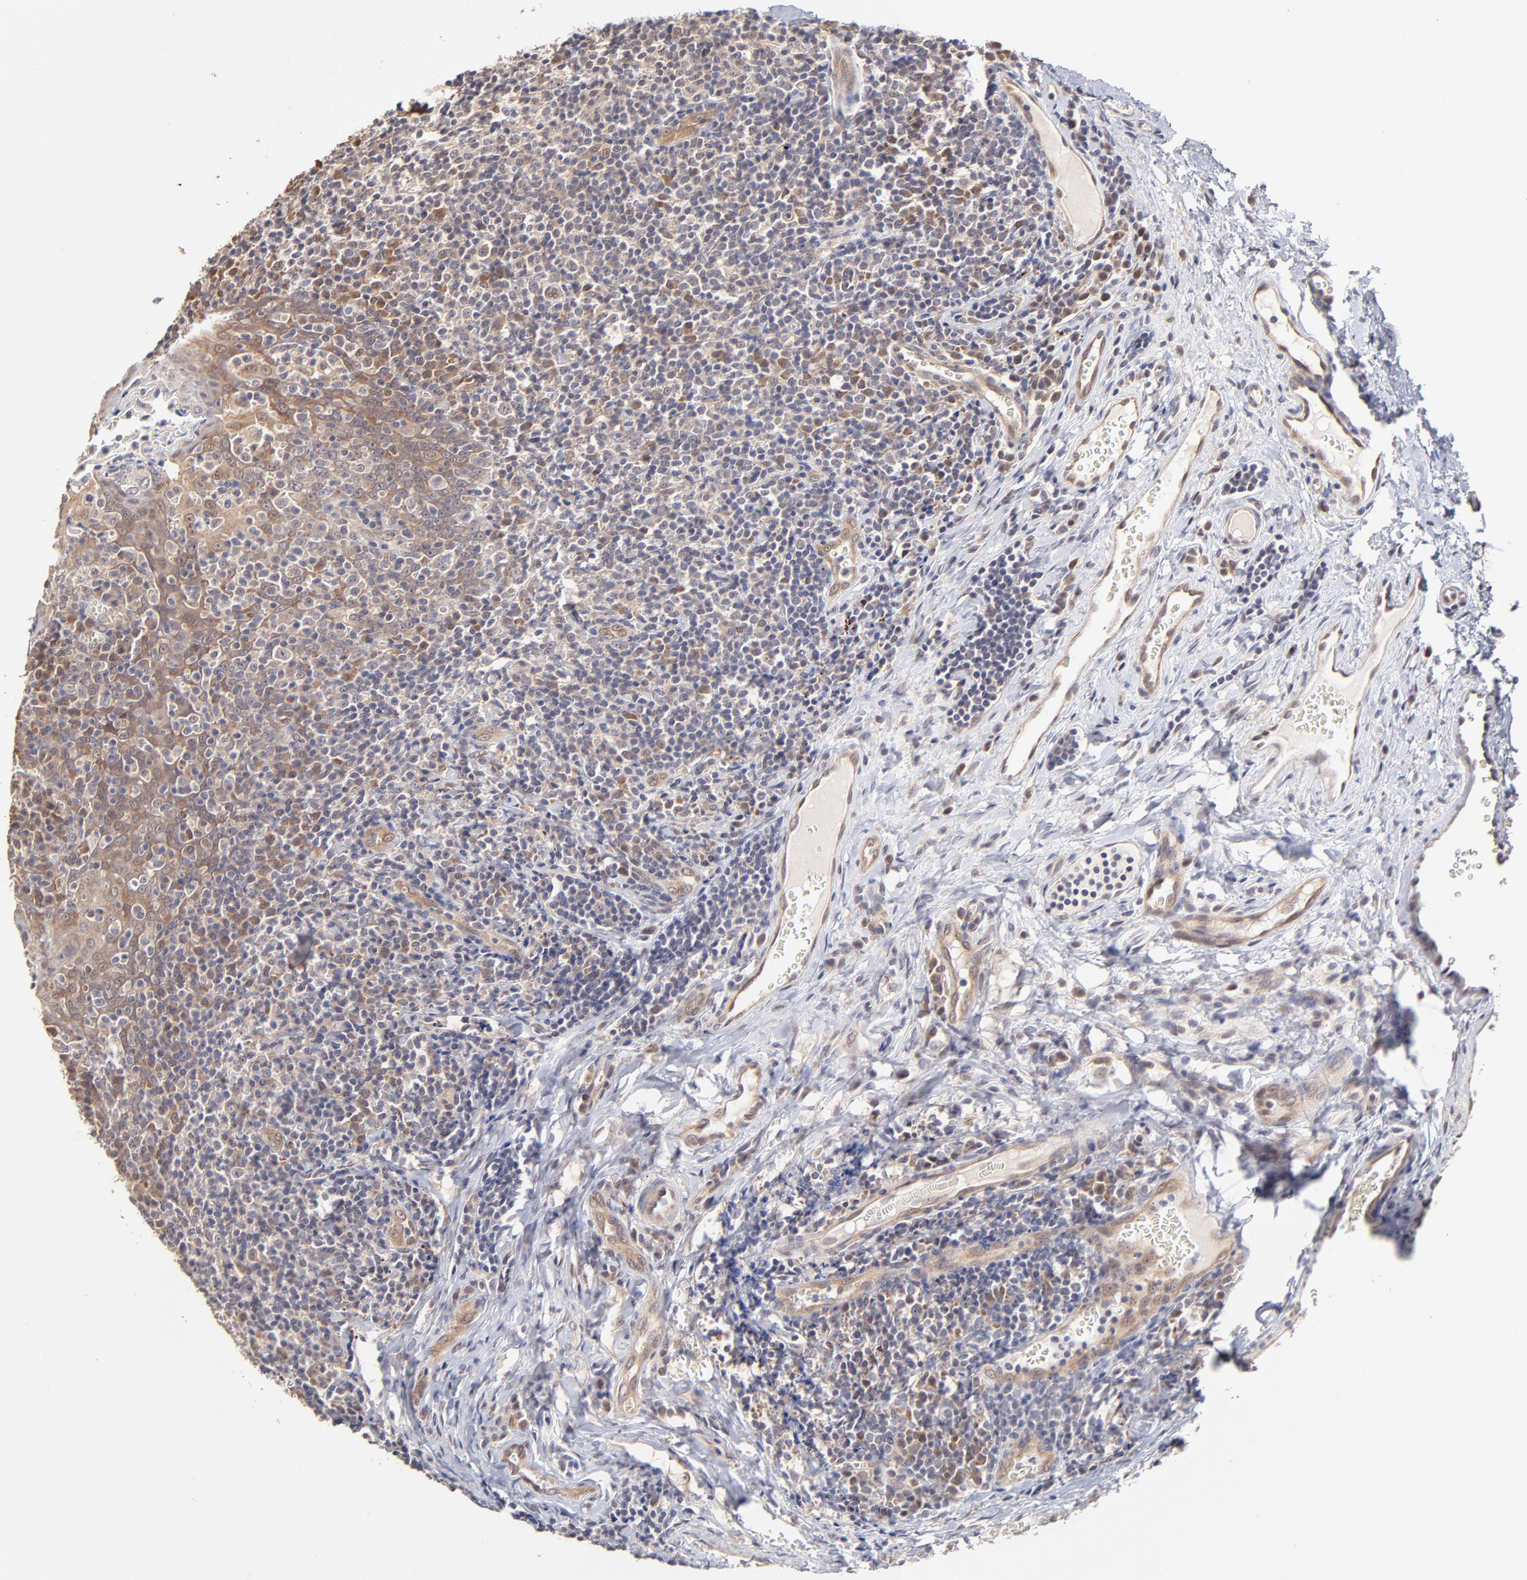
{"staining": {"intensity": "moderate", "quantity": ">75%", "location": "cytoplasmic/membranous"}, "tissue": "oral mucosa", "cell_type": "Squamous epithelial cells", "image_type": "normal", "snomed": [{"axis": "morphology", "description": "Normal tissue, NOS"}, {"axis": "topography", "description": "Oral tissue"}], "caption": "Protein expression analysis of unremarkable human oral mucosa reveals moderate cytoplasmic/membranous staining in approximately >75% of squamous epithelial cells. (brown staining indicates protein expression, while blue staining denotes nuclei).", "gene": "ZNF10", "patient": {"sex": "male", "age": 20}}